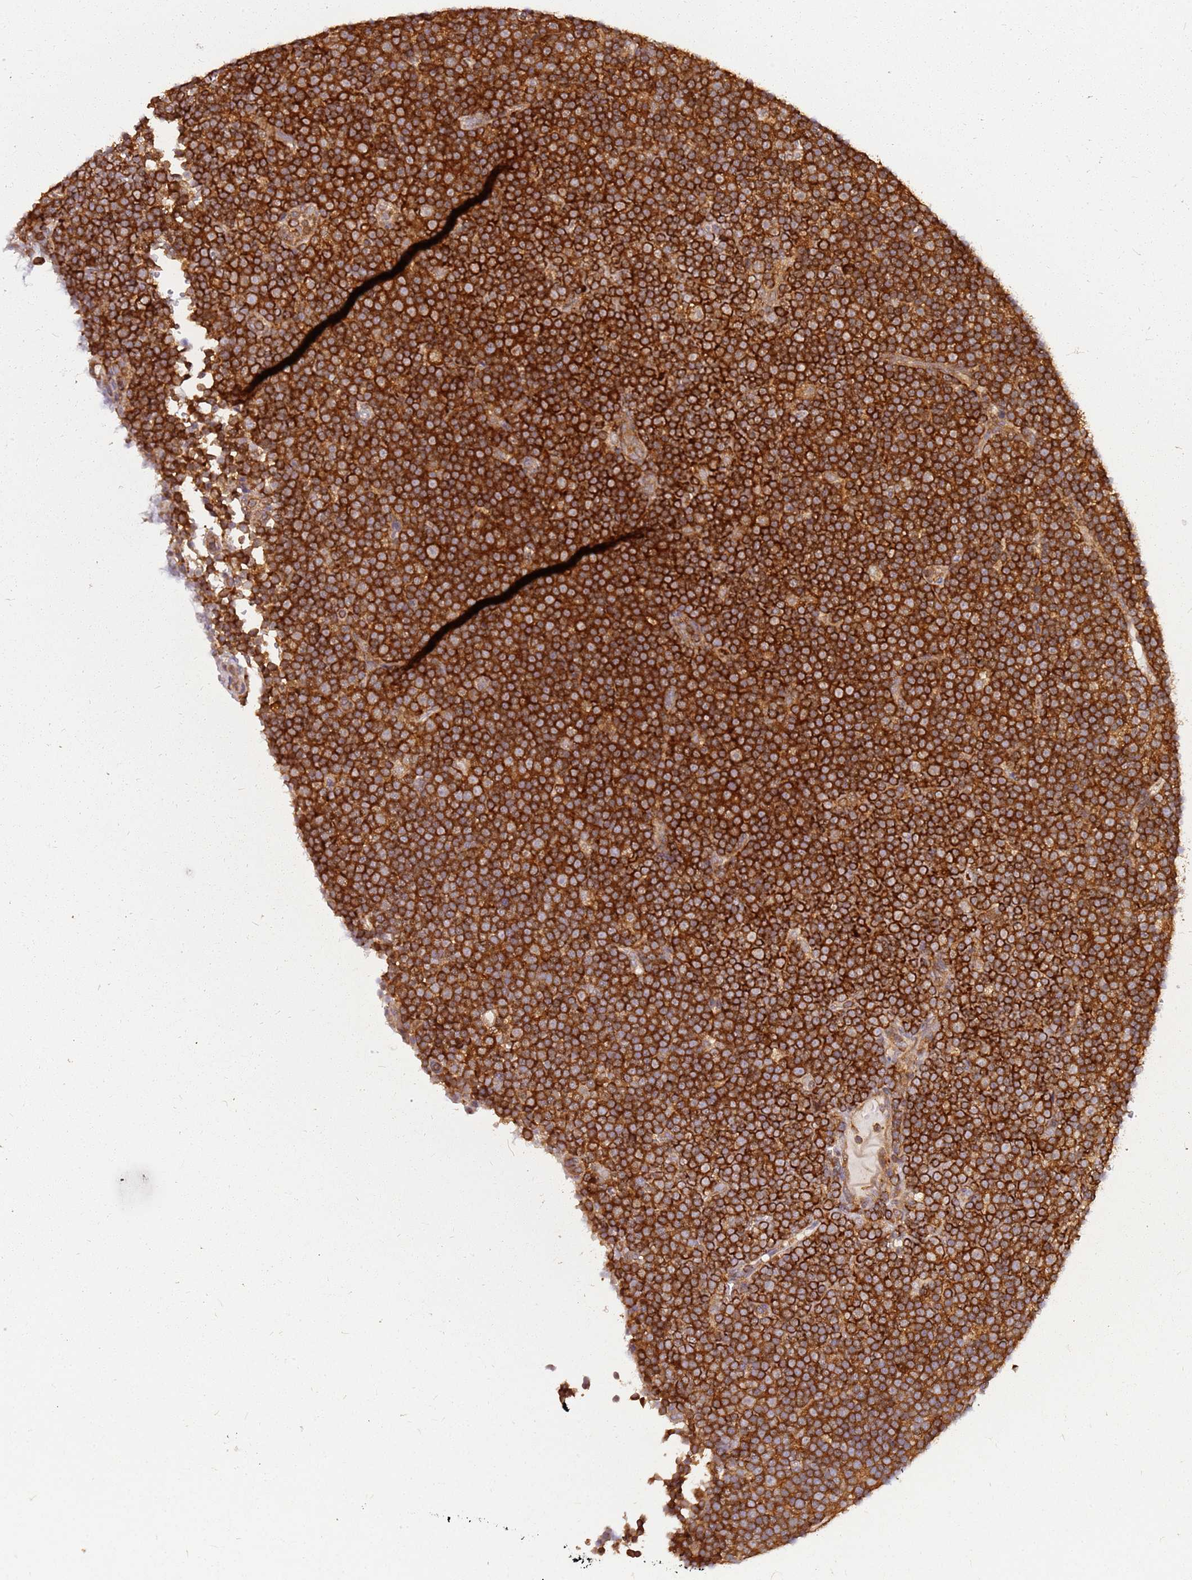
{"staining": {"intensity": "strong", "quantity": ">75%", "location": "cytoplasmic/membranous"}, "tissue": "lymphoma", "cell_type": "Tumor cells", "image_type": "cancer", "snomed": [{"axis": "morphology", "description": "Malignant lymphoma, non-Hodgkin's type, Low grade"}, {"axis": "topography", "description": "Lymph node"}], "caption": "Human lymphoma stained for a protein (brown) shows strong cytoplasmic/membranous positive expression in about >75% of tumor cells.", "gene": "PIH1D1", "patient": {"sex": "female", "age": 67}}